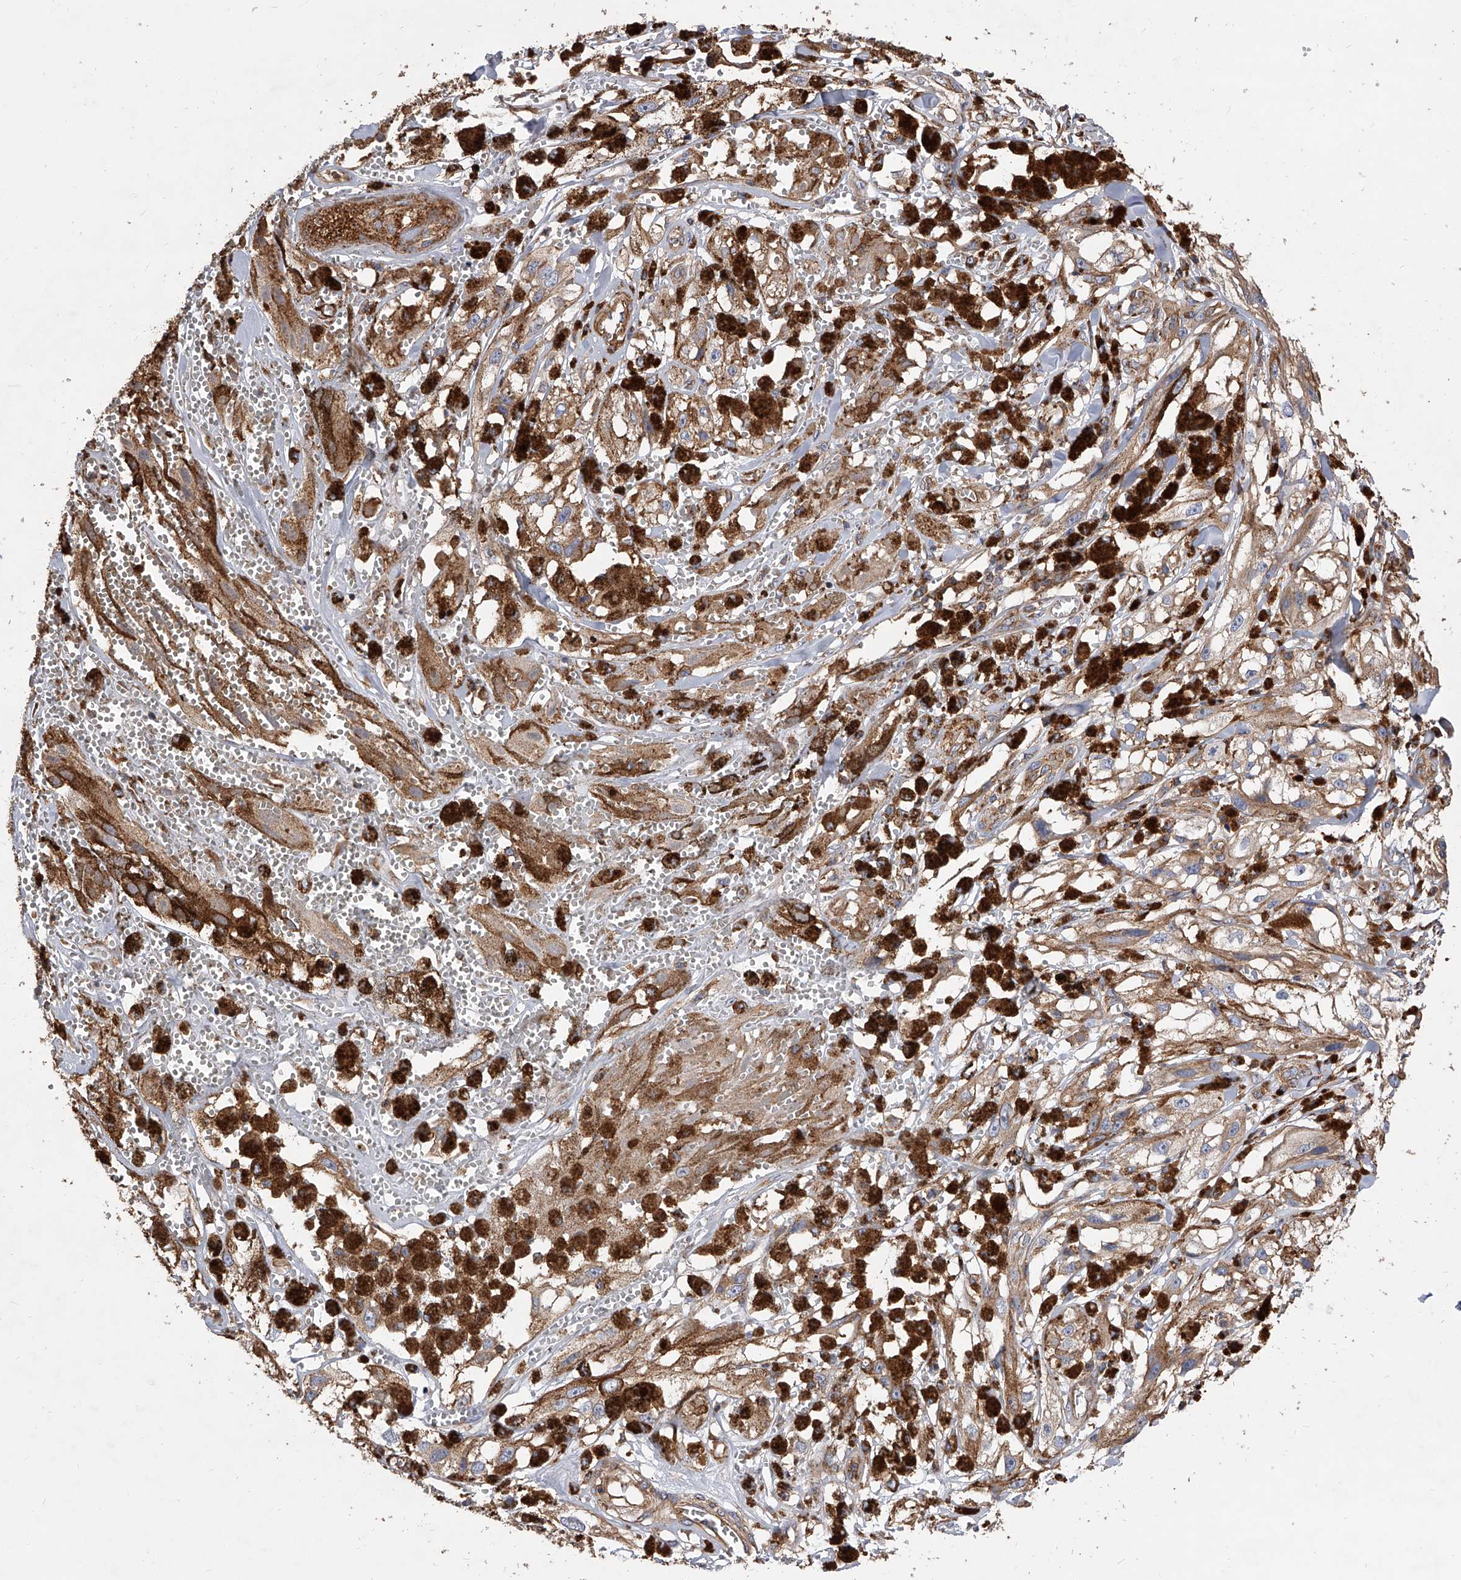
{"staining": {"intensity": "moderate", "quantity": ">75%", "location": "cytoplasmic/membranous"}, "tissue": "melanoma", "cell_type": "Tumor cells", "image_type": "cancer", "snomed": [{"axis": "morphology", "description": "Malignant melanoma, NOS"}, {"axis": "topography", "description": "Skin"}], "caption": "Malignant melanoma stained with immunohistochemistry (IHC) exhibits moderate cytoplasmic/membranous staining in approximately >75% of tumor cells.", "gene": "PISD", "patient": {"sex": "male", "age": 88}}